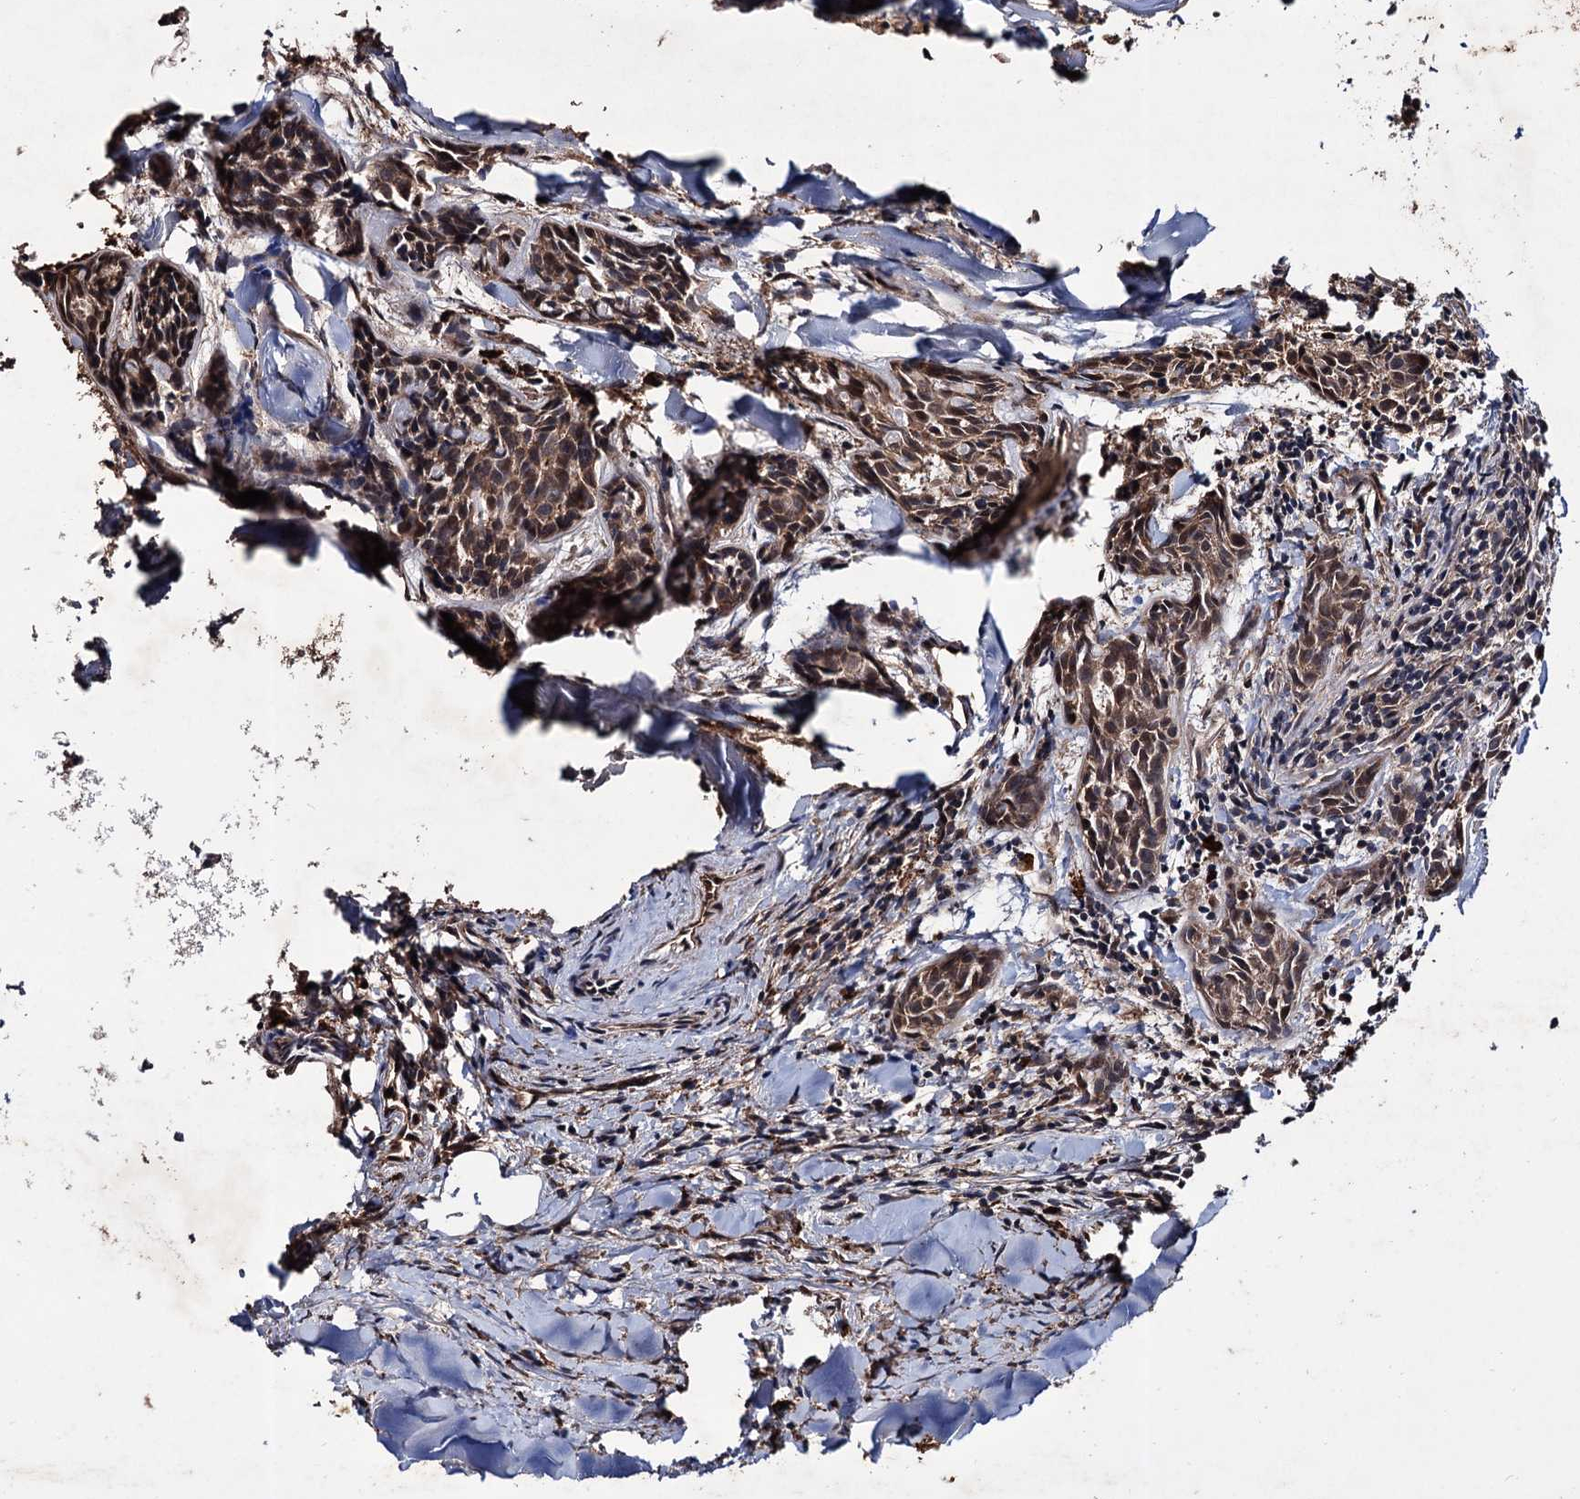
{"staining": {"intensity": "moderate", "quantity": ">75%", "location": "cytoplasmic/membranous"}, "tissue": "head and neck cancer", "cell_type": "Tumor cells", "image_type": "cancer", "snomed": [{"axis": "morphology", "description": "Adenocarcinoma, NOS"}, {"axis": "topography", "description": "Salivary gland"}, {"axis": "topography", "description": "Head-Neck"}], "caption": "Immunohistochemical staining of head and neck cancer exhibits medium levels of moderate cytoplasmic/membranous expression in about >75% of tumor cells.", "gene": "PTPN3", "patient": {"sex": "female", "age": 63}}